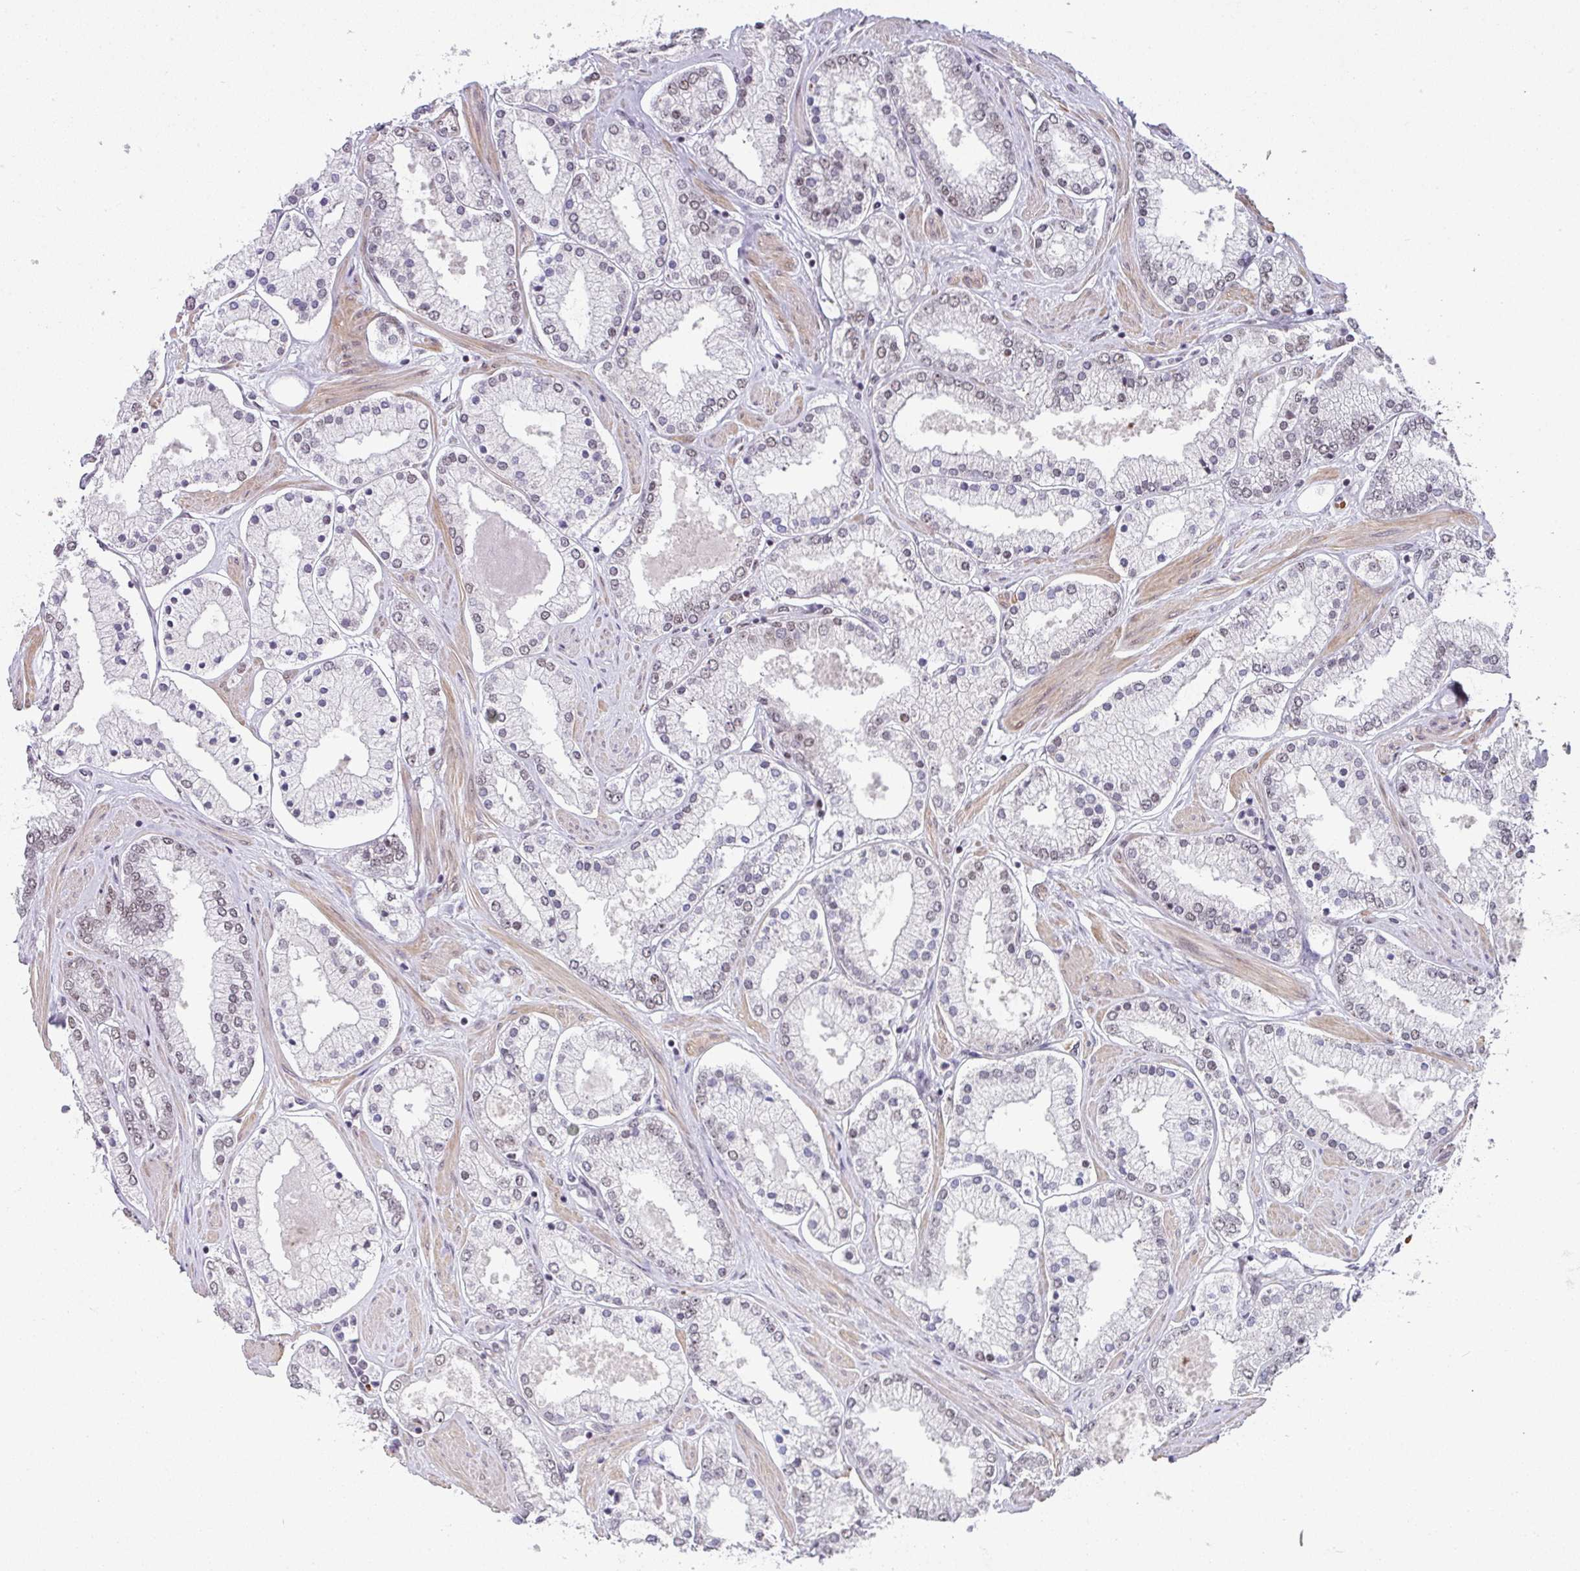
{"staining": {"intensity": "weak", "quantity": "<25%", "location": "nuclear"}, "tissue": "prostate cancer", "cell_type": "Tumor cells", "image_type": "cancer", "snomed": [{"axis": "morphology", "description": "Adenocarcinoma, Low grade"}, {"axis": "topography", "description": "Prostate"}], "caption": "Tumor cells show no significant protein expression in low-grade adenocarcinoma (prostate). (Immunohistochemistry (ihc), brightfield microscopy, high magnification).", "gene": "NCOA5", "patient": {"sex": "male", "age": 42}}